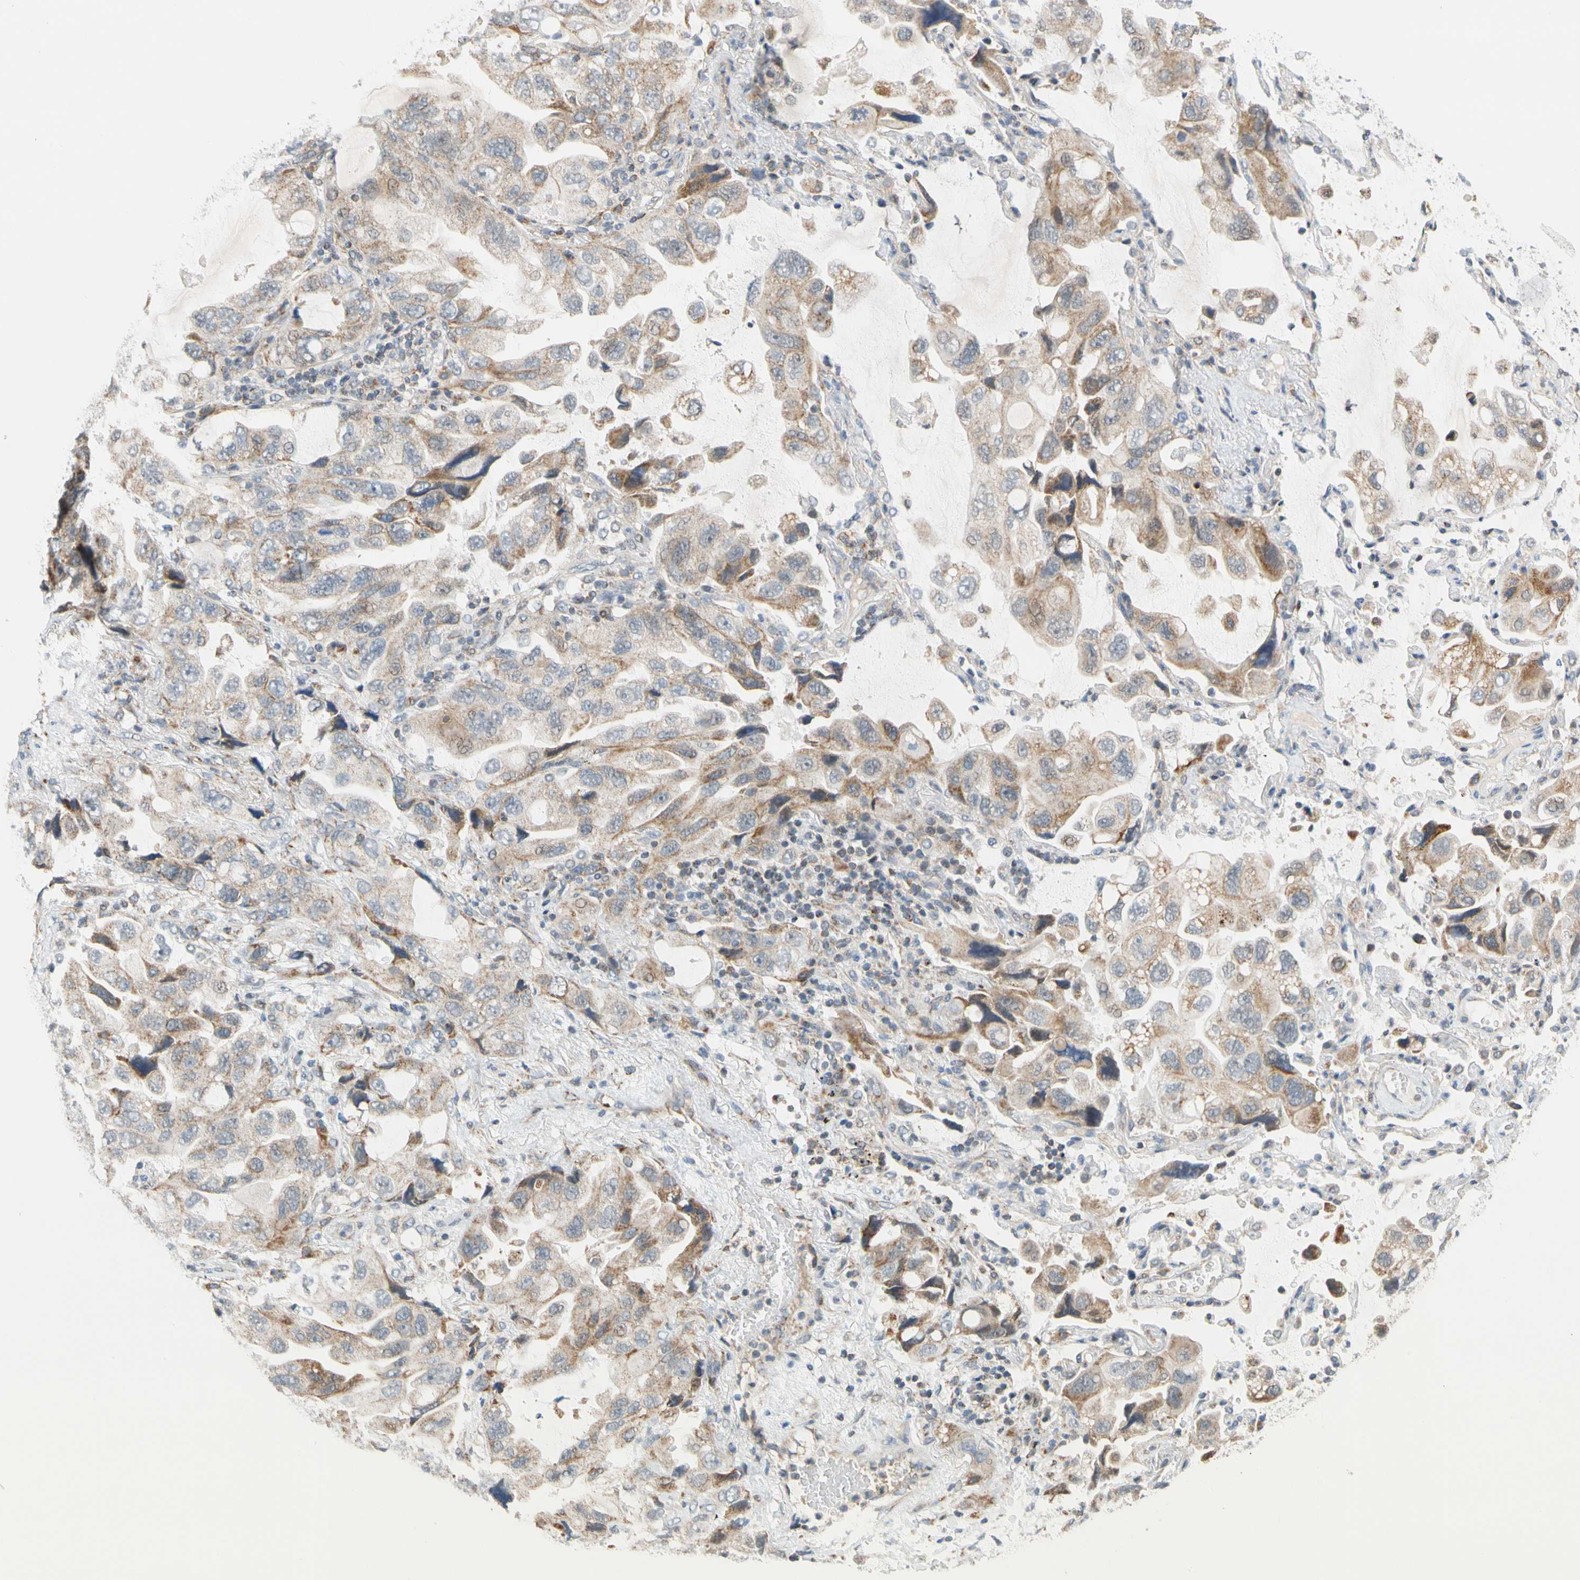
{"staining": {"intensity": "moderate", "quantity": "<25%", "location": "cytoplasmic/membranous"}, "tissue": "lung cancer", "cell_type": "Tumor cells", "image_type": "cancer", "snomed": [{"axis": "morphology", "description": "Squamous cell carcinoma, NOS"}, {"axis": "topography", "description": "Lung"}], "caption": "A photomicrograph of human lung cancer stained for a protein reveals moderate cytoplasmic/membranous brown staining in tumor cells.", "gene": "SFXN3", "patient": {"sex": "female", "age": 73}}